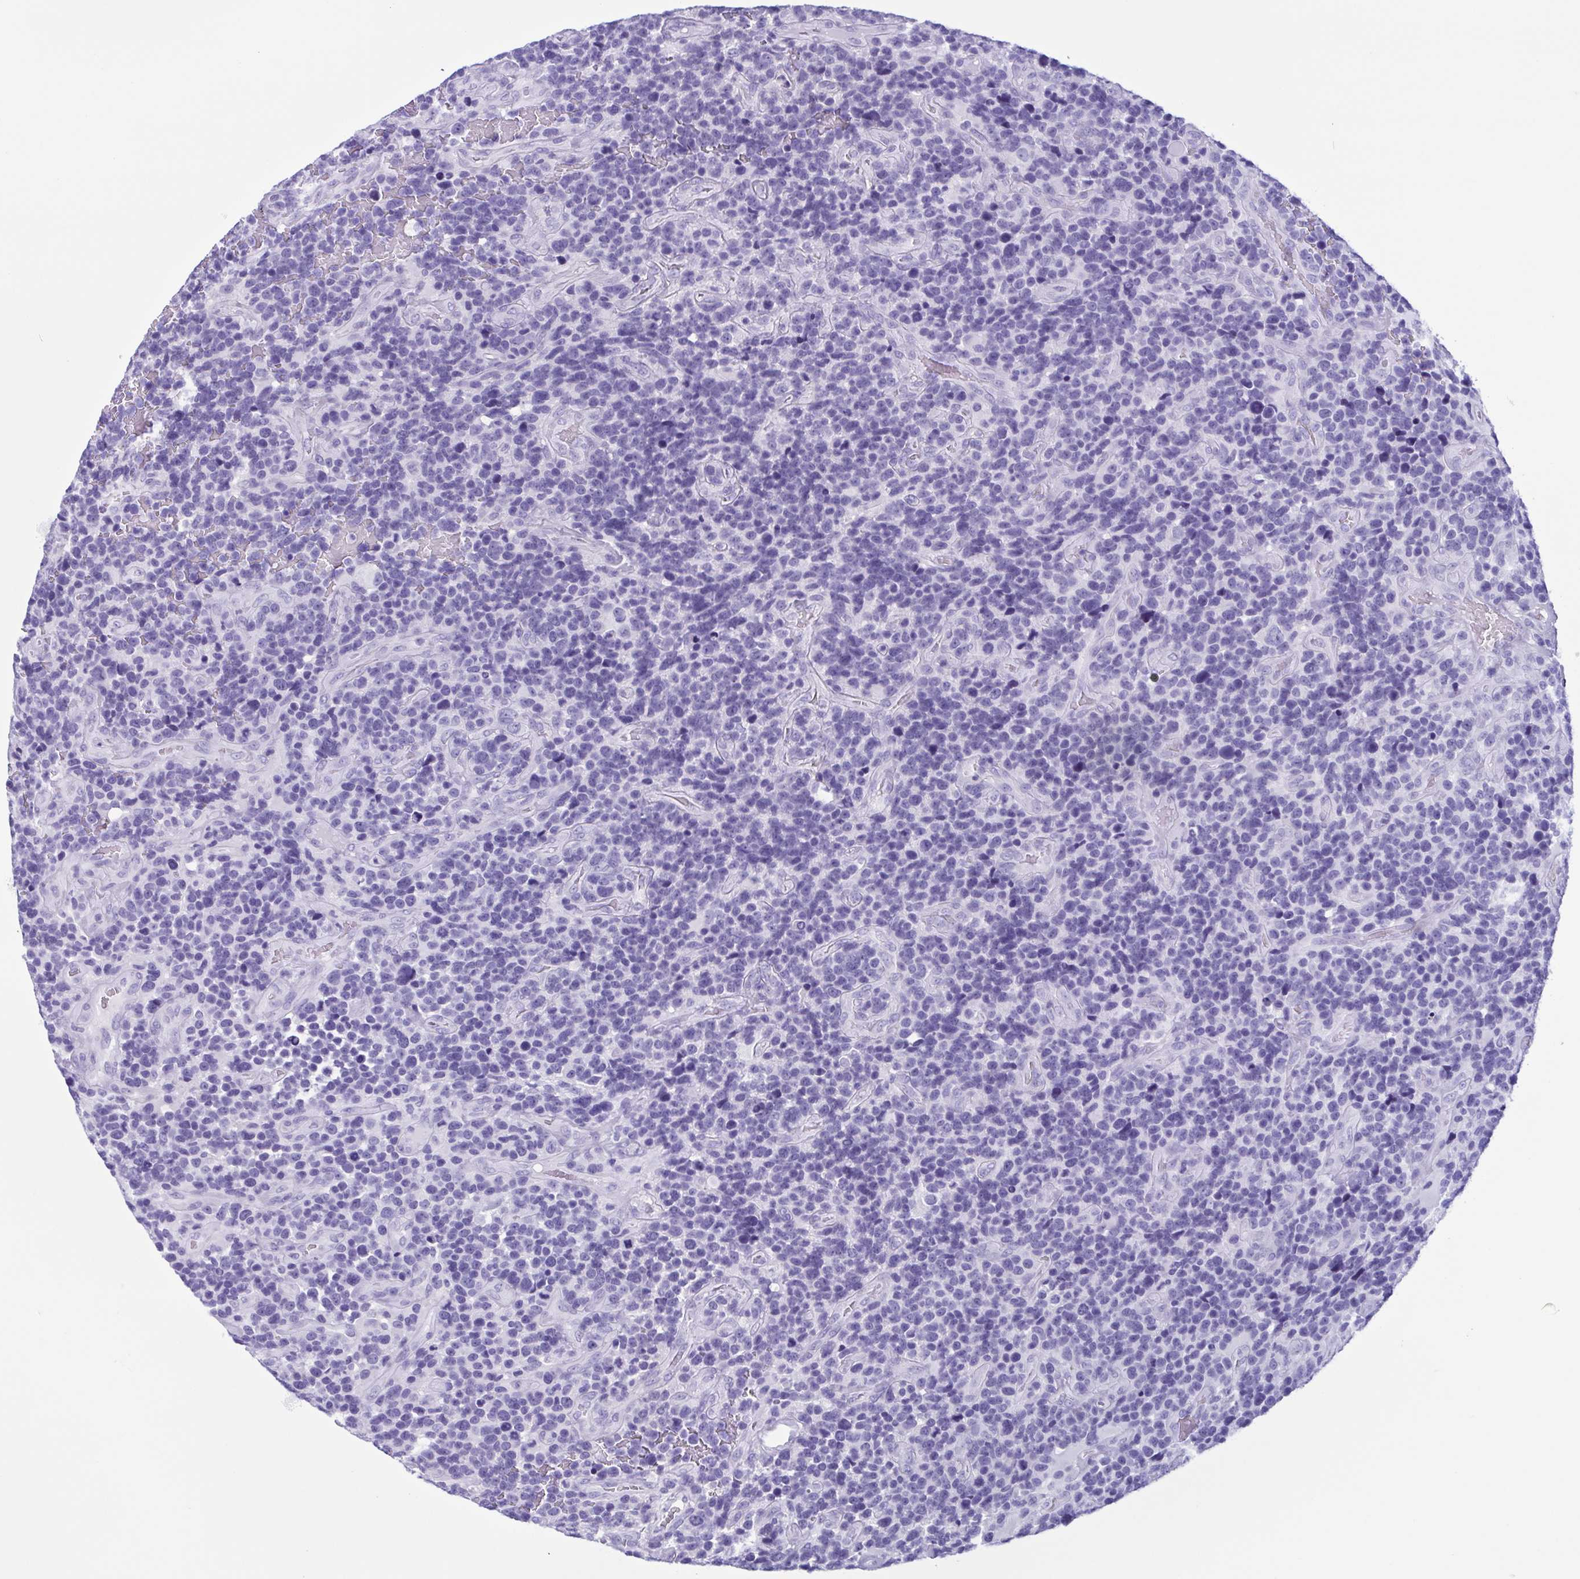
{"staining": {"intensity": "negative", "quantity": "none", "location": "none"}, "tissue": "glioma", "cell_type": "Tumor cells", "image_type": "cancer", "snomed": [{"axis": "morphology", "description": "Glioma, malignant, High grade"}, {"axis": "topography", "description": "Brain"}], "caption": "Immunohistochemical staining of glioma reveals no significant staining in tumor cells.", "gene": "LTF", "patient": {"sex": "male", "age": 33}}